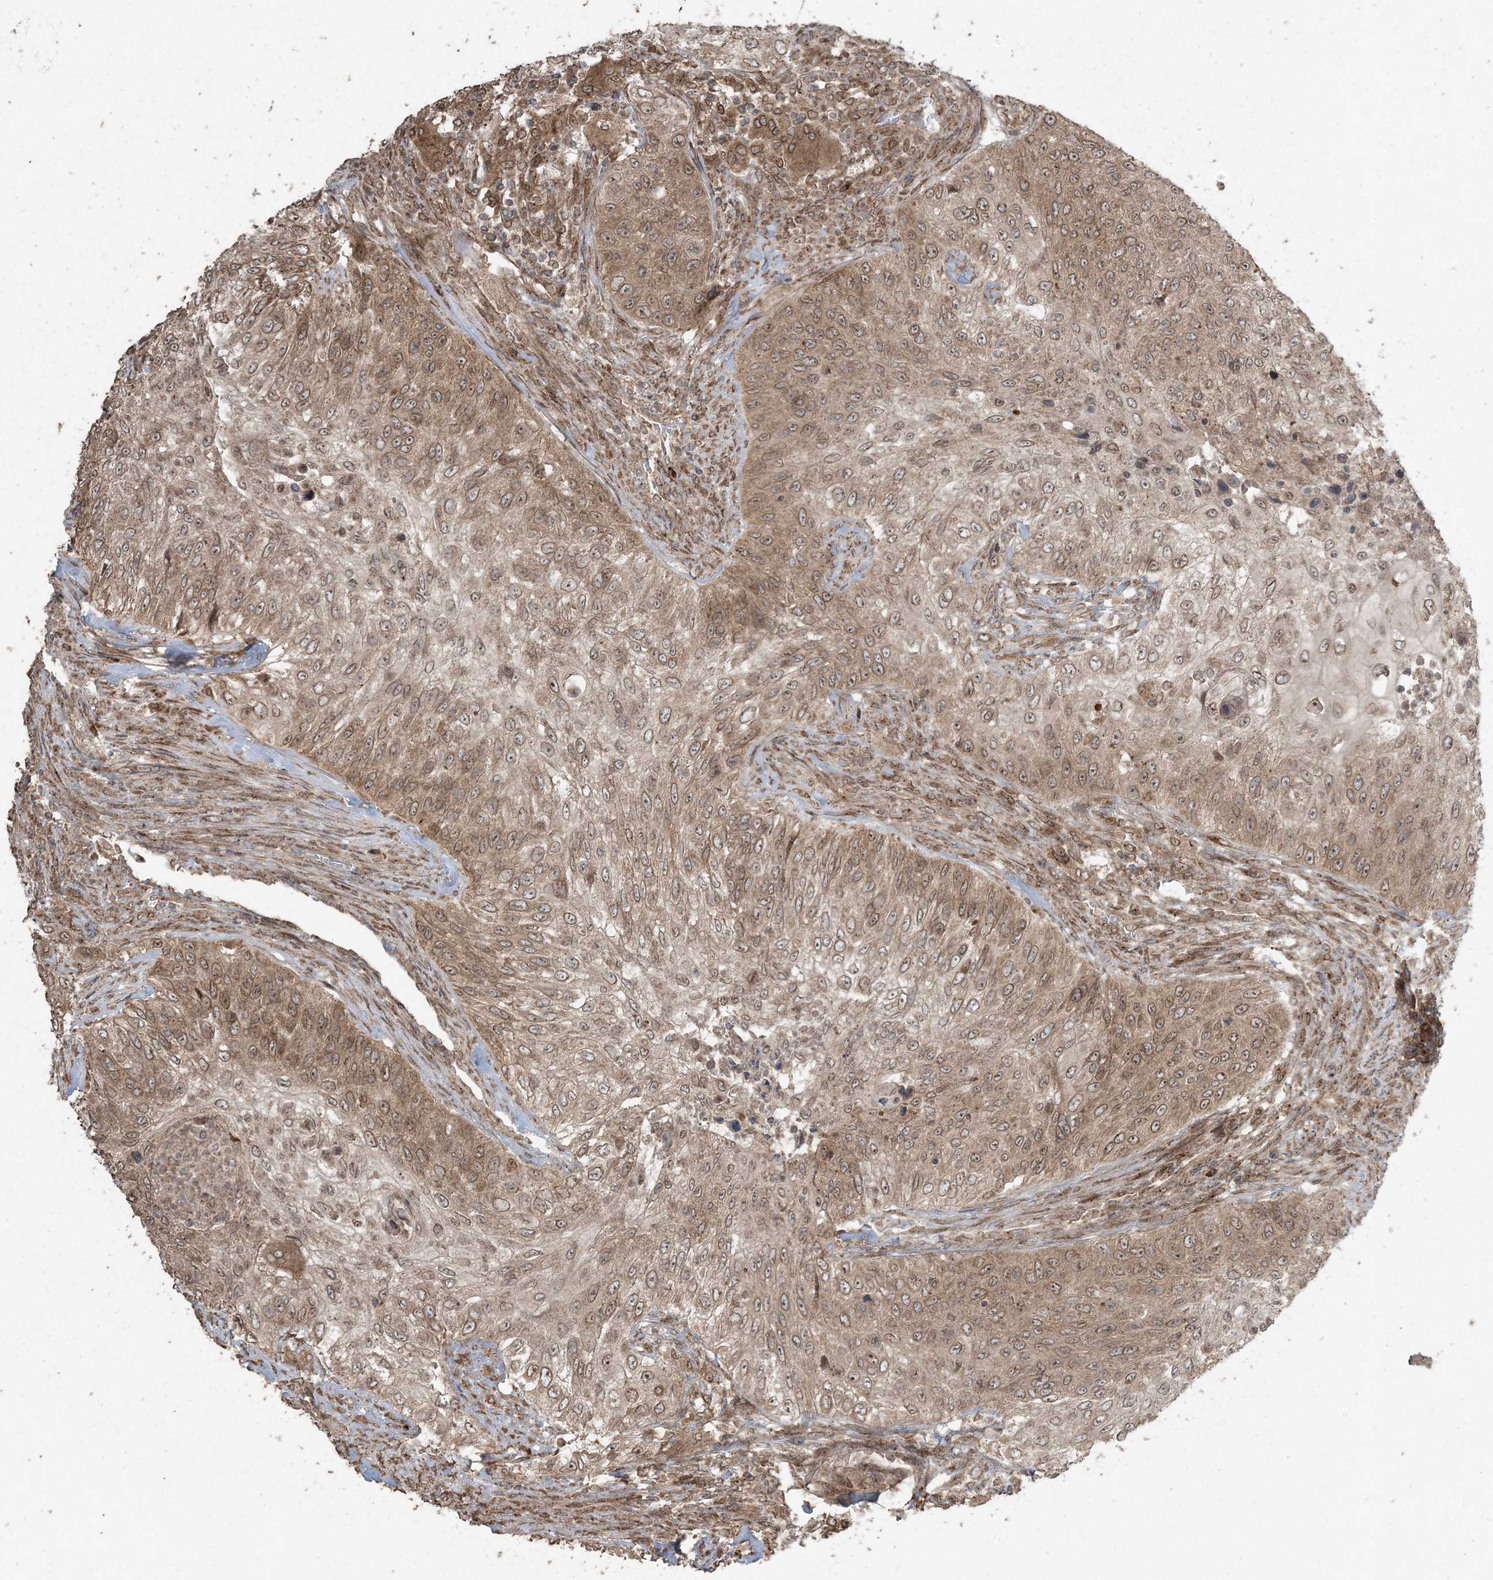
{"staining": {"intensity": "moderate", "quantity": ">75%", "location": "cytoplasmic/membranous,nuclear"}, "tissue": "urothelial cancer", "cell_type": "Tumor cells", "image_type": "cancer", "snomed": [{"axis": "morphology", "description": "Urothelial carcinoma, High grade"}, {"axis": "topography", "description": "Urinary bladder"}], "caption": "About >75% of tumor cells in urothelial cancer exhibit moderate cytoplasmic/membranous and nuclear protein staining as visualized by brown immunohistochemical staining.", "gene": "DDX19B", "patient": {"sex": "female", "age": 60}}